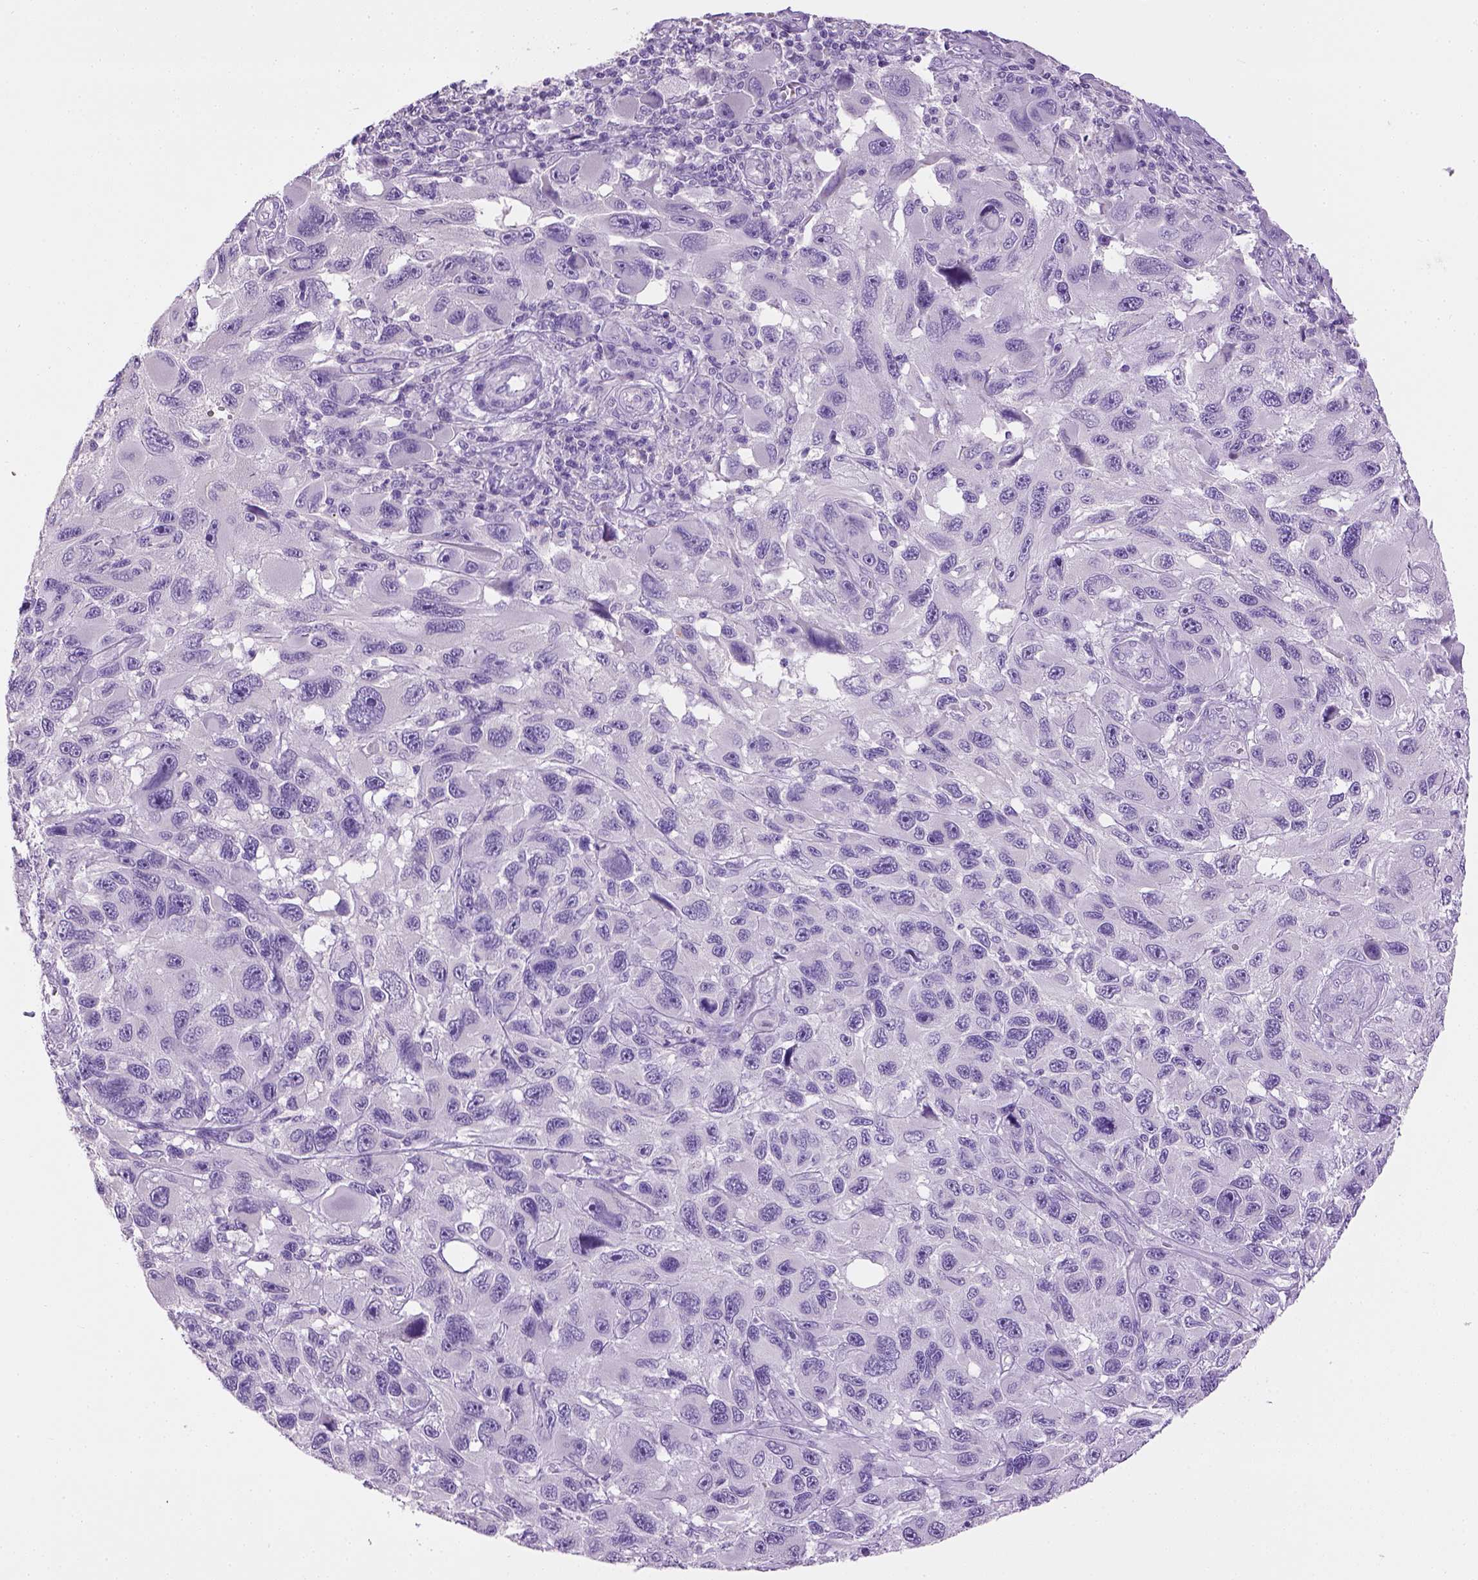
{"staining": {"intensity": "negative", "quantity": "none", "location": "none"}, "tissue": "melanoma", "cell_type": "Tumor cells", "image_type": "cancer", "snomed": [{"axis": "morphology", "description": "Malignant melanoma, NOS"}, {"axis": "topography", "description": "Skin"}], "caption": "Protein analysis of melanoma exhibits no significant staining in tumor cells. (Brightfield microscopy of DAB IHC at high magnification).", "gene": "CYP24A1", "patient": {"sex": "male", "age": 53}}